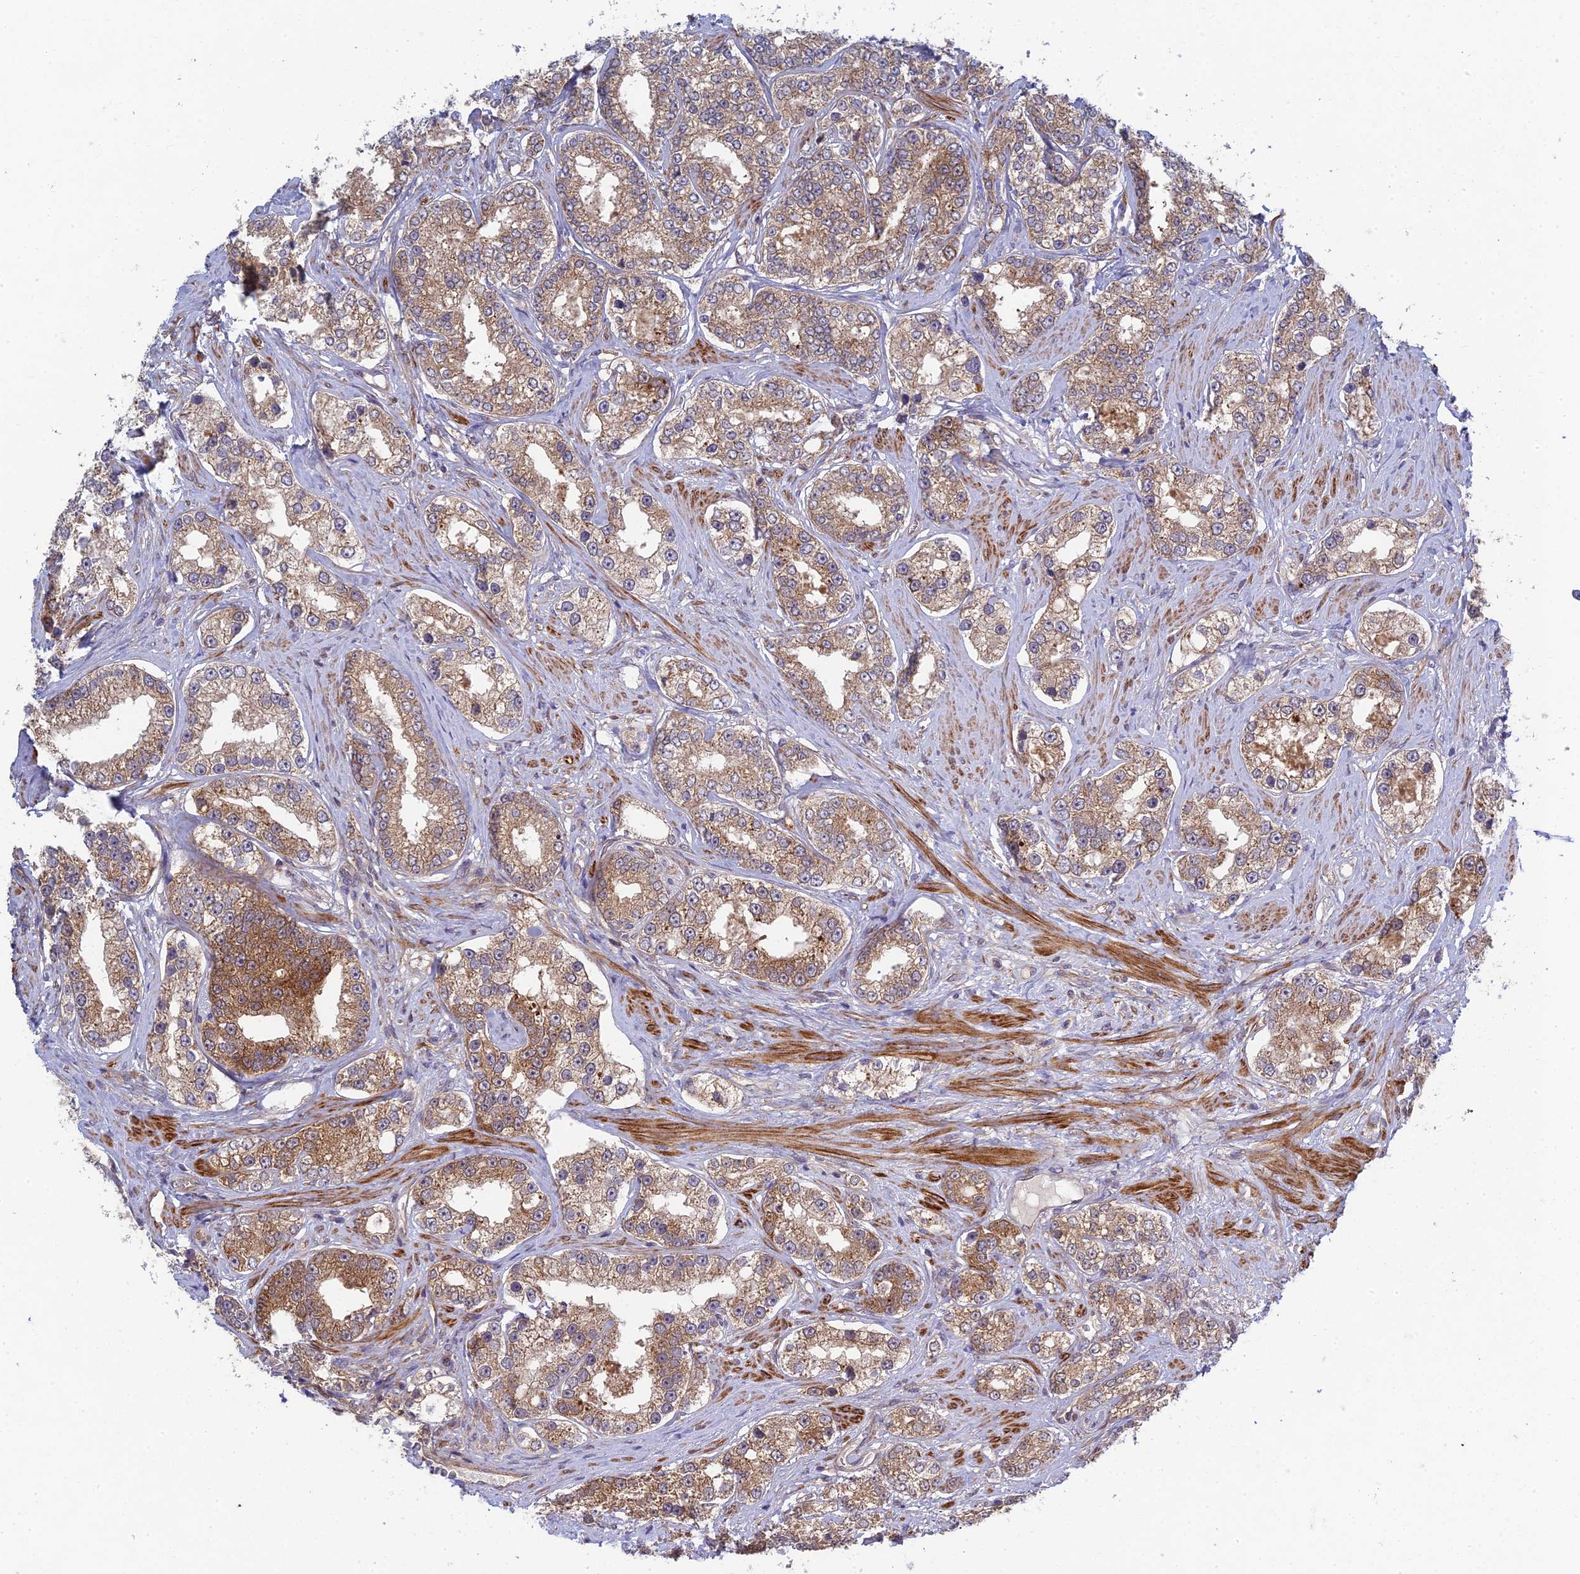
{"staining": {"intensity": "moderate", "quantity": ">75%", "location": "cytoplasmic/membranous"}, "tissue": "prostate cancer", "cell_type": "Tumor cells", "image_type": "cancer", "snomed": [{"axis": "morphology", "description": "Normal tissue, NOS"}, {"axis": "morphology", "description": "Adenocarcinoma, High grade"}, {"axis": "topography", "description": "Prostate"}], "caption": "Prostate cancer (high-grade adenocarcinoma) stained with a protein marker displays moderate staining in tumor cells.", "gene": "INCA1", "patient": {"sex": "male", "age": 83}}